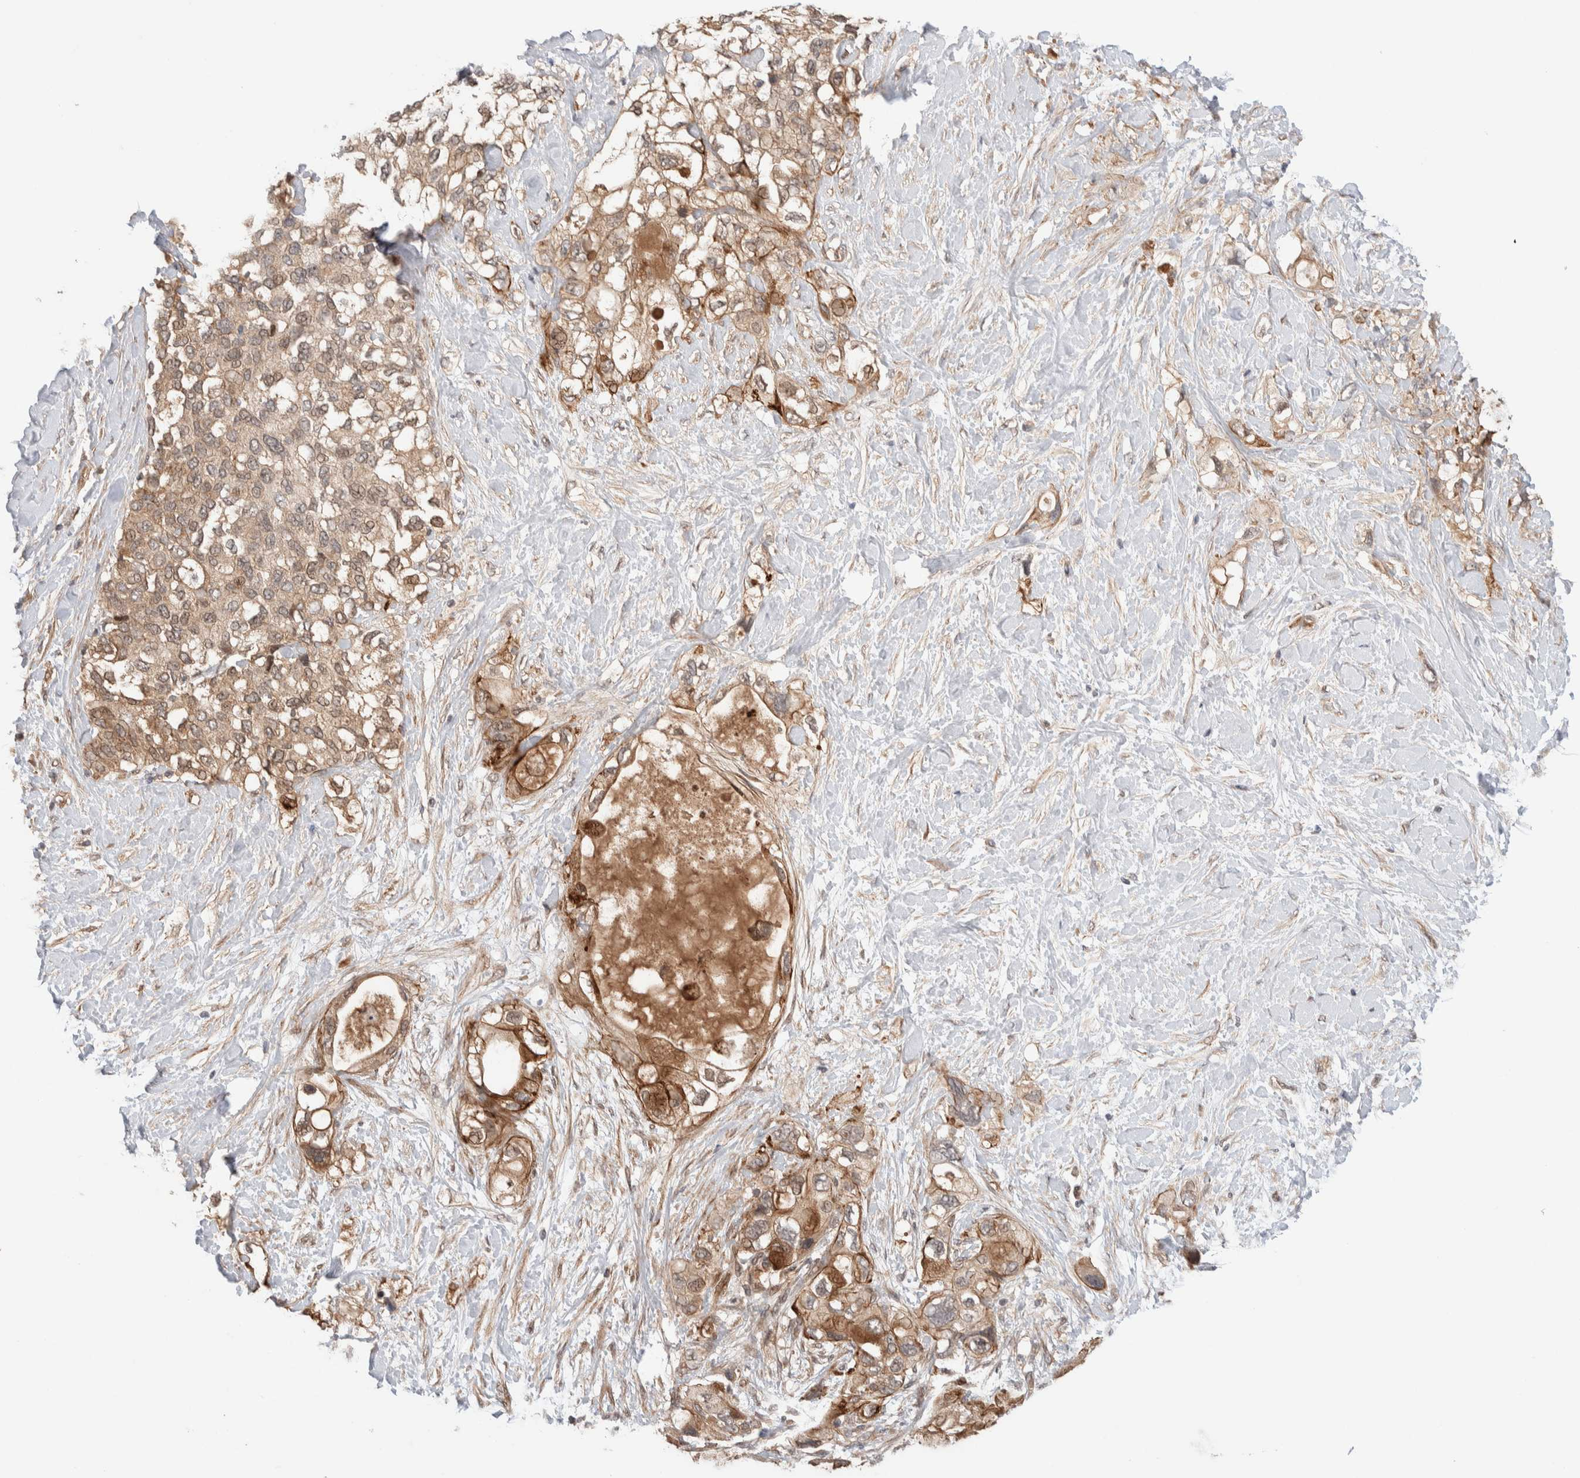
{"staining": {"intensity": "moderate", "quantity": ">75%", "location": "cytoplasmic/membranous,nuclear"}, "tissue": "pancreatic cancer", "cell_type": "Tumor cells", "image_type": "cancer", "snomed": [{"axis": "morphology", "description": "Adenocarcinoma, NOS"}, {"axis": "topography", "description": "Pancreas"}], "caption": "An immunohistochemistry photomicrograph of tumor tissue is shown. Protein staining in brown labels moderate cytoplasmic/membranous and nuclear positivity in pancreatic cancer within tumor cells.", "gene": "PRDM15", "patient": {"sex": "female", "age": 56}}